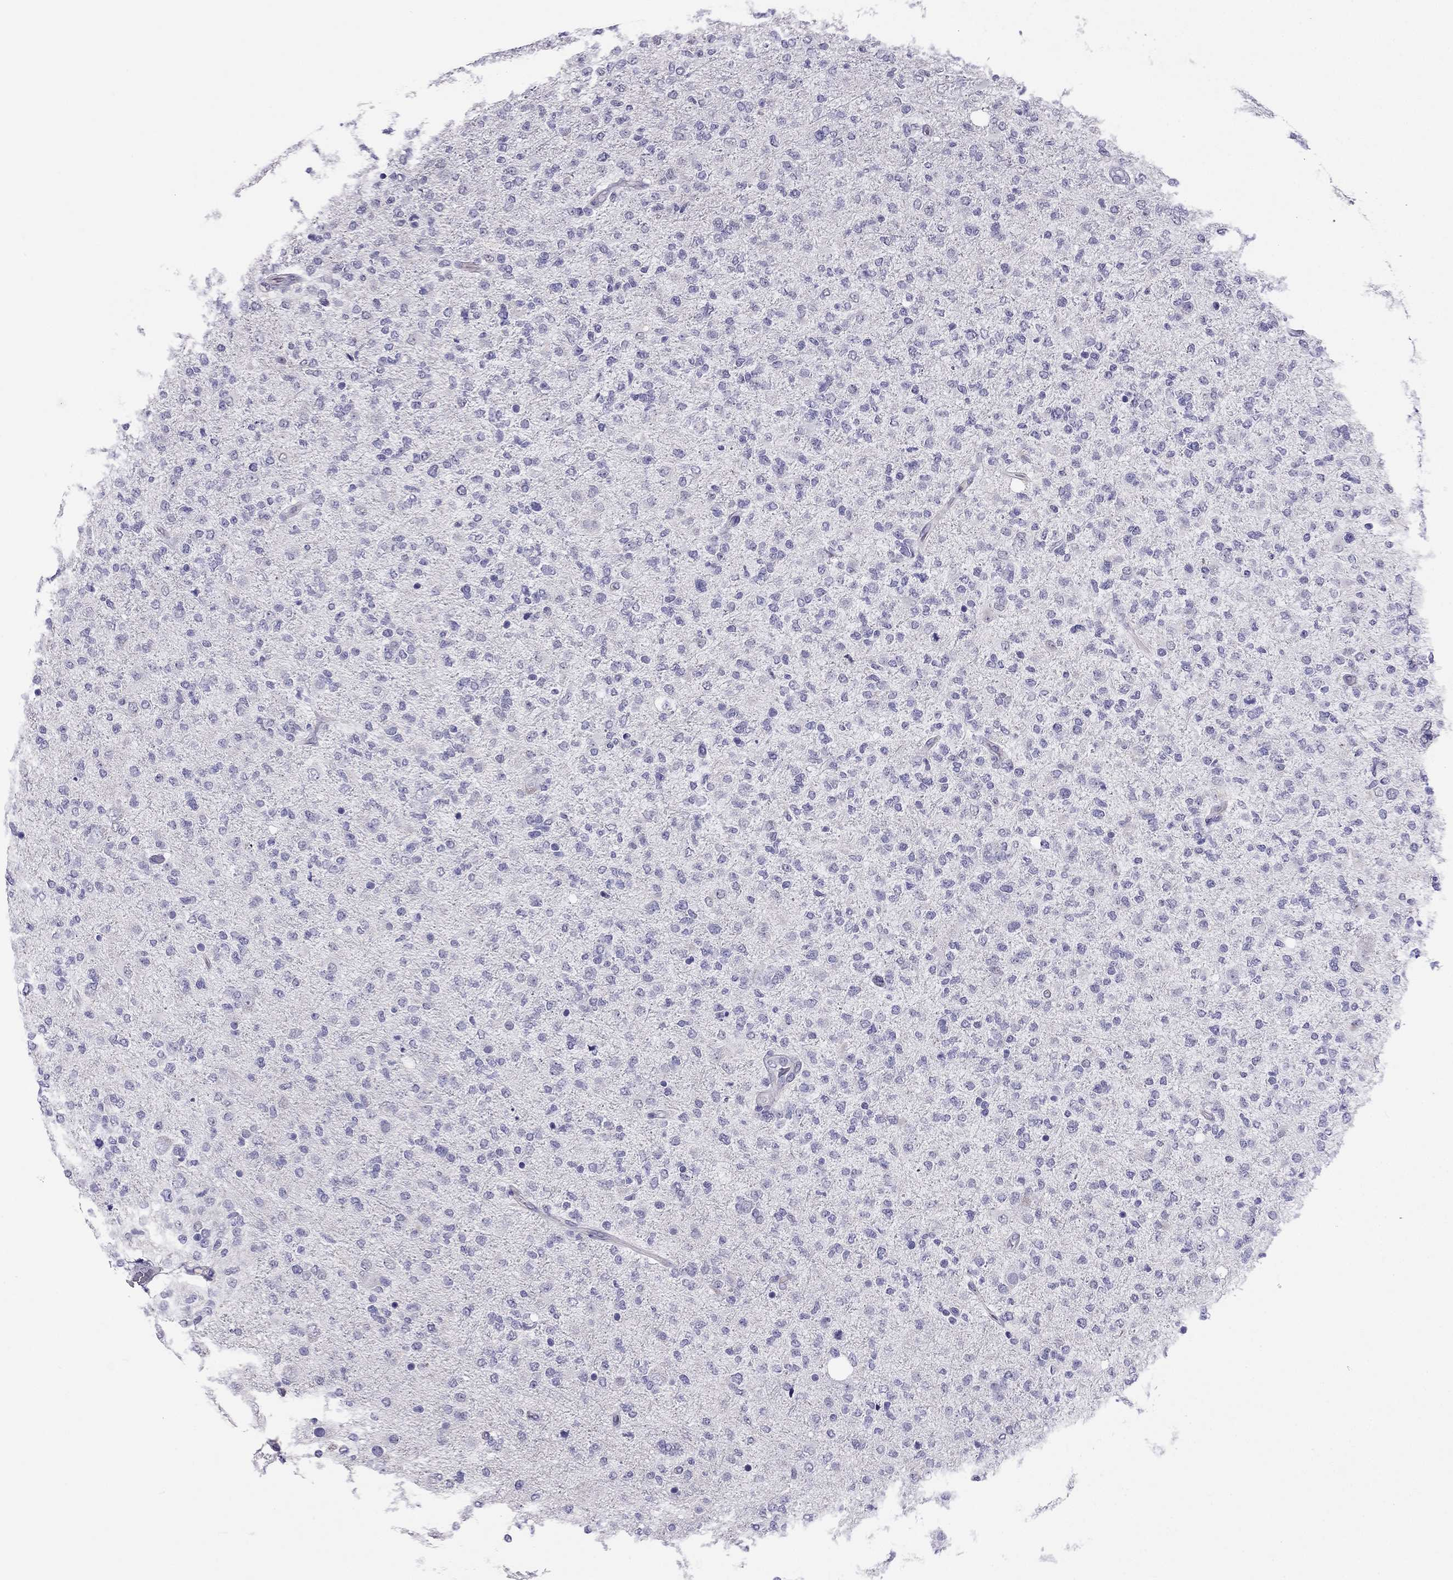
{"staining": {"intensity": "negative", "quantity": "none", "location": "none"}, "tissue": "glioma", "cell_type": "Tumor cells", "image_type": "cancer", "snomed": [{"axis": "morphology", "description": "Glioma, malignant, High grade"}, {"axis": "topography", "description": "Cerebral cortex"}], "caption": "The image displays no staining of tumor cells in glioma. The staining is performed using DAB (3,3'-diaminobenzidine) brown chromogen with nuclei counter-stained in using hematoxylin.", "gene": "CROCC2", "patient": {"sex": "male", "age": 70}}